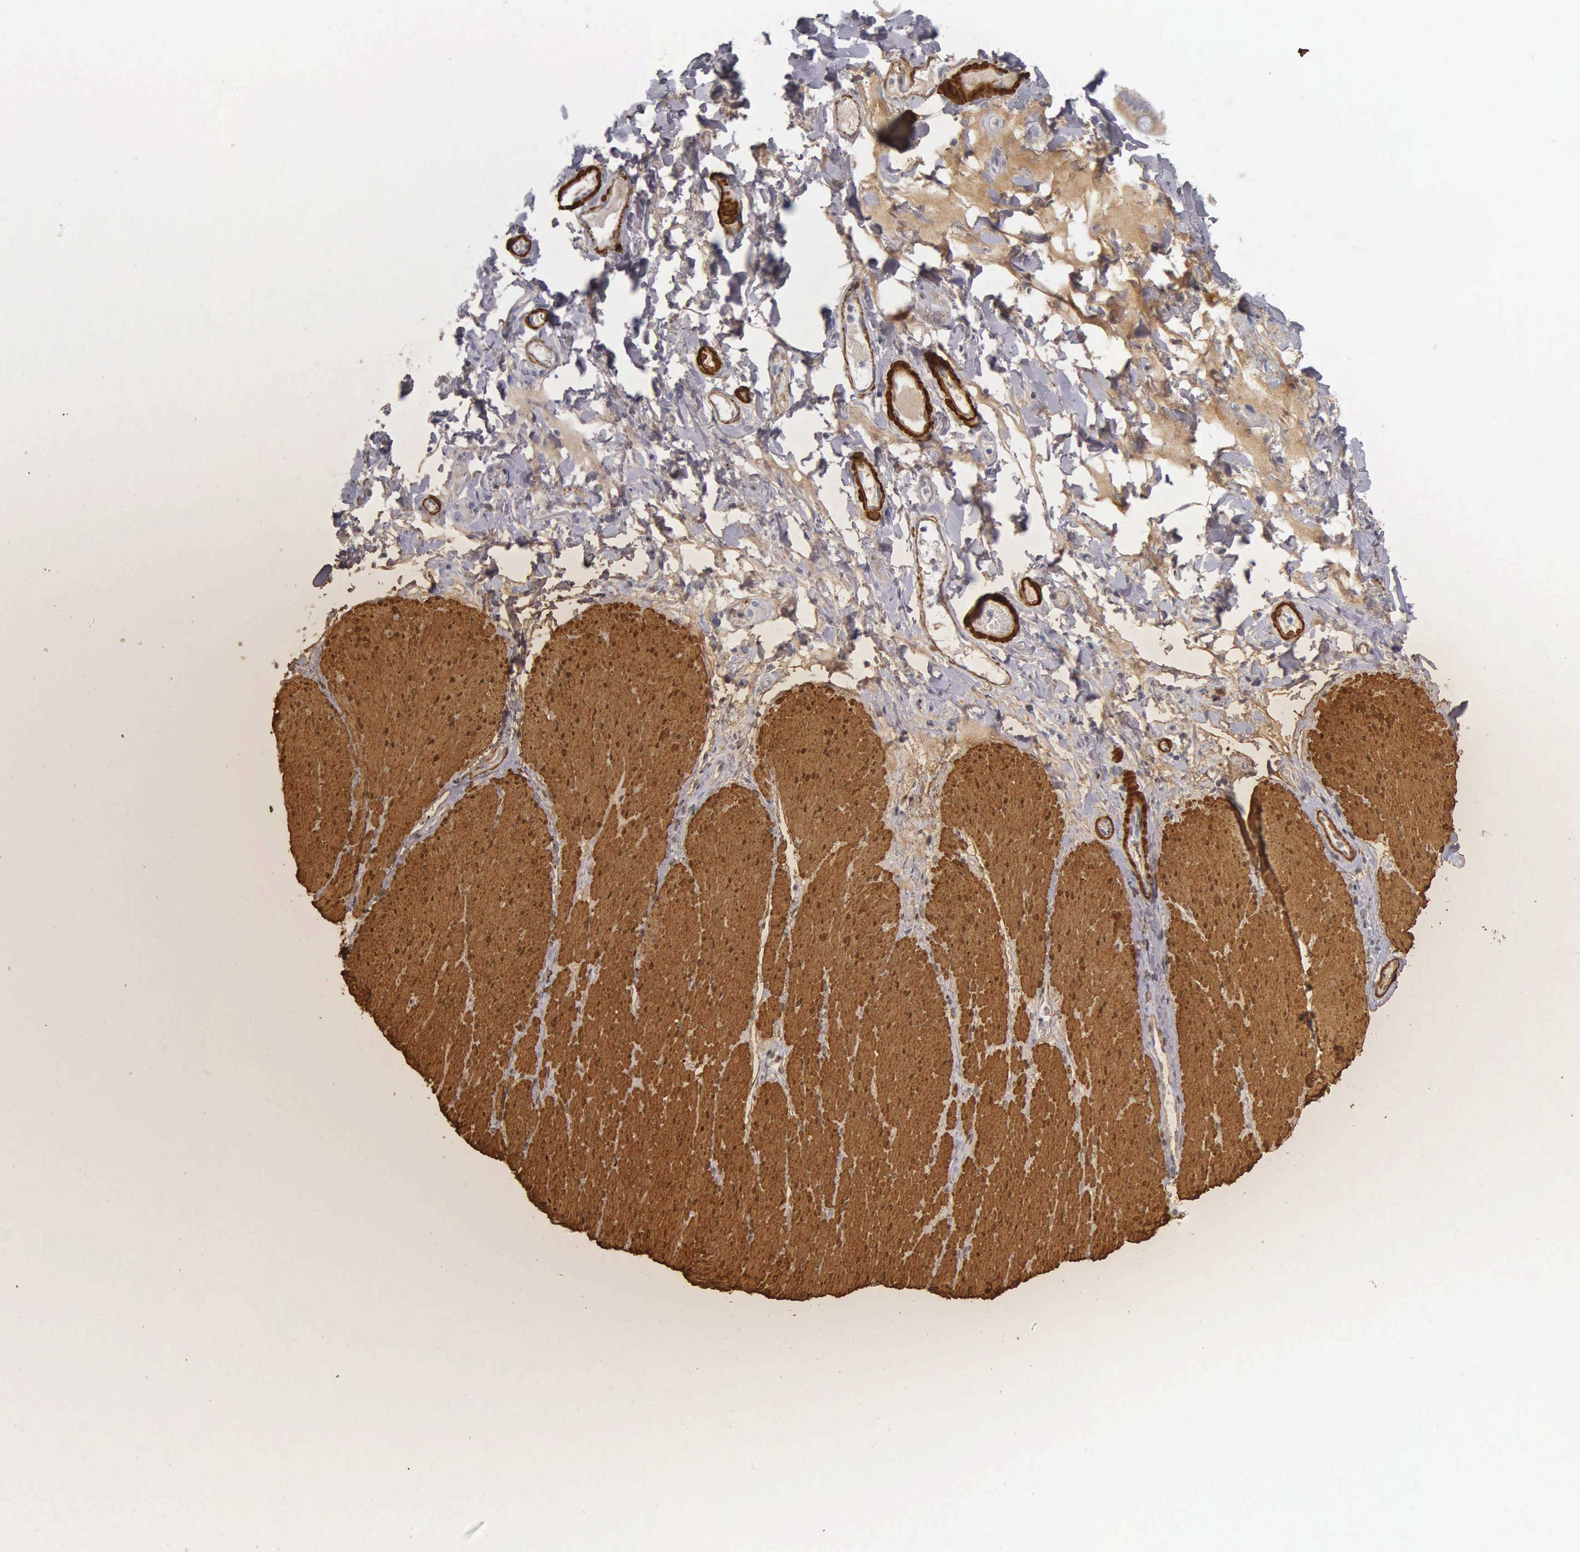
{"staining": {"intensity": "negative", "quantity": "none", "location": "none"}, "tissue": "adipose tissue", "cell_type": "Adipocytes", "image_type": "normal", "snomed": [{"axis": "morphology", "description": "Normal tissue, NOS"}, {"axis": "topography", "description": "Duodenum"}], "caption": "High magnification brightfield microscopy of normal adipose tissue stained with DAB (3,3'-diaminobenzidine) (brown) and counterstained with hematoxylin (blue): adipocytes show no significant positivity.", "gene": "CNN1", "patient": {"sex": "male", "age": 63}}